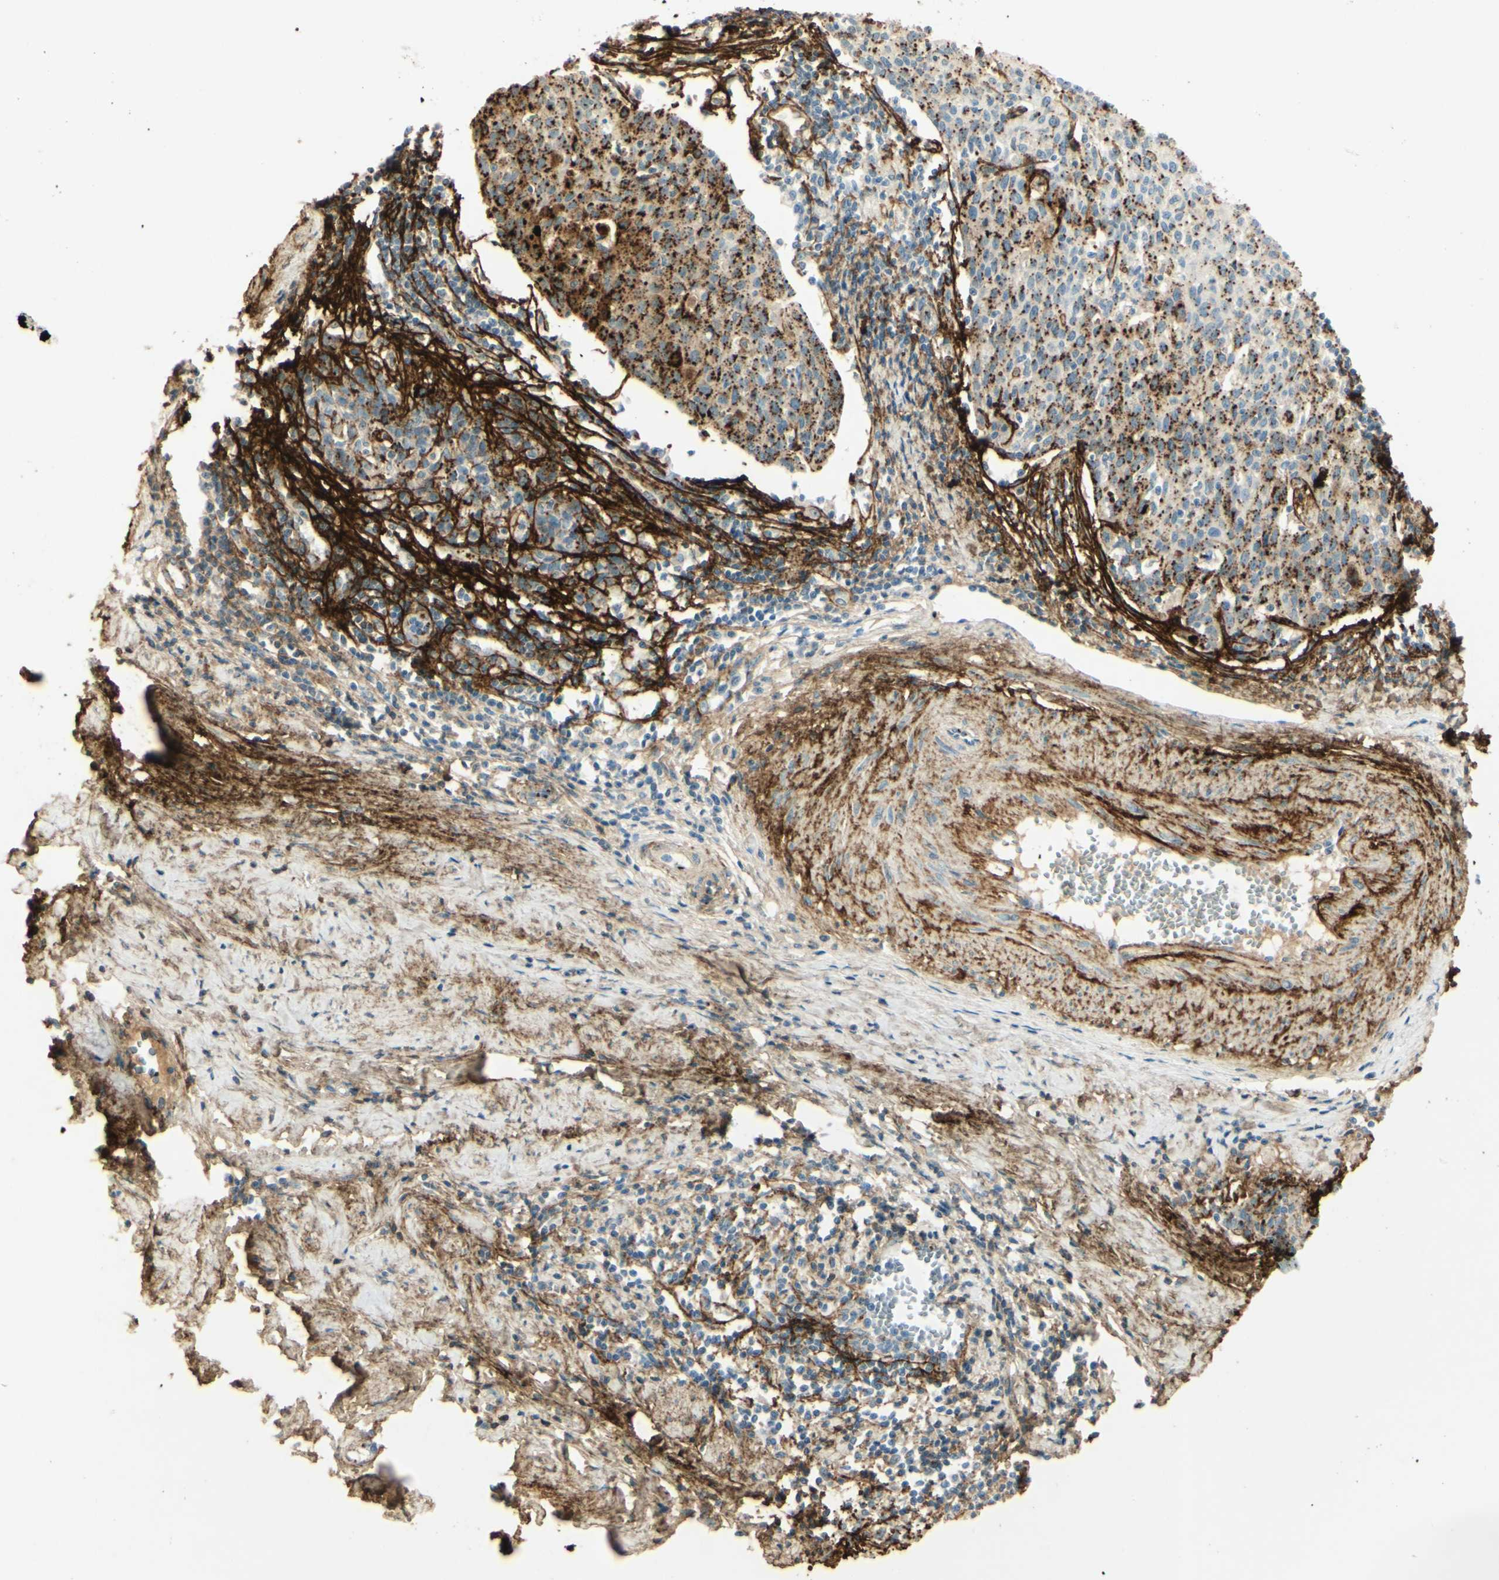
{"staining": {"intensity": "strong", "quantity": "25%-75%", "location": "cytoplasmic/membranous"}, "tissue": "cervical cancer", "cell_type": "Tumor cells", "image_type": "cancer", "snomed": [{"axis": "morphology", "description": "Squamous cell carcinoma, NOS"}, {"axis": "topography", "description": "Cervix"}], "caption": "DAB (3,3'-diaminobenzidine) immunohistochemical staining of squamous cell carcinoma (cervical) shows strong cytoplasmic/membranous protein staining in about 25%-75% of tumor cells.", "gene": "TNN", "patient": {"sex": "female", "age": 38}}